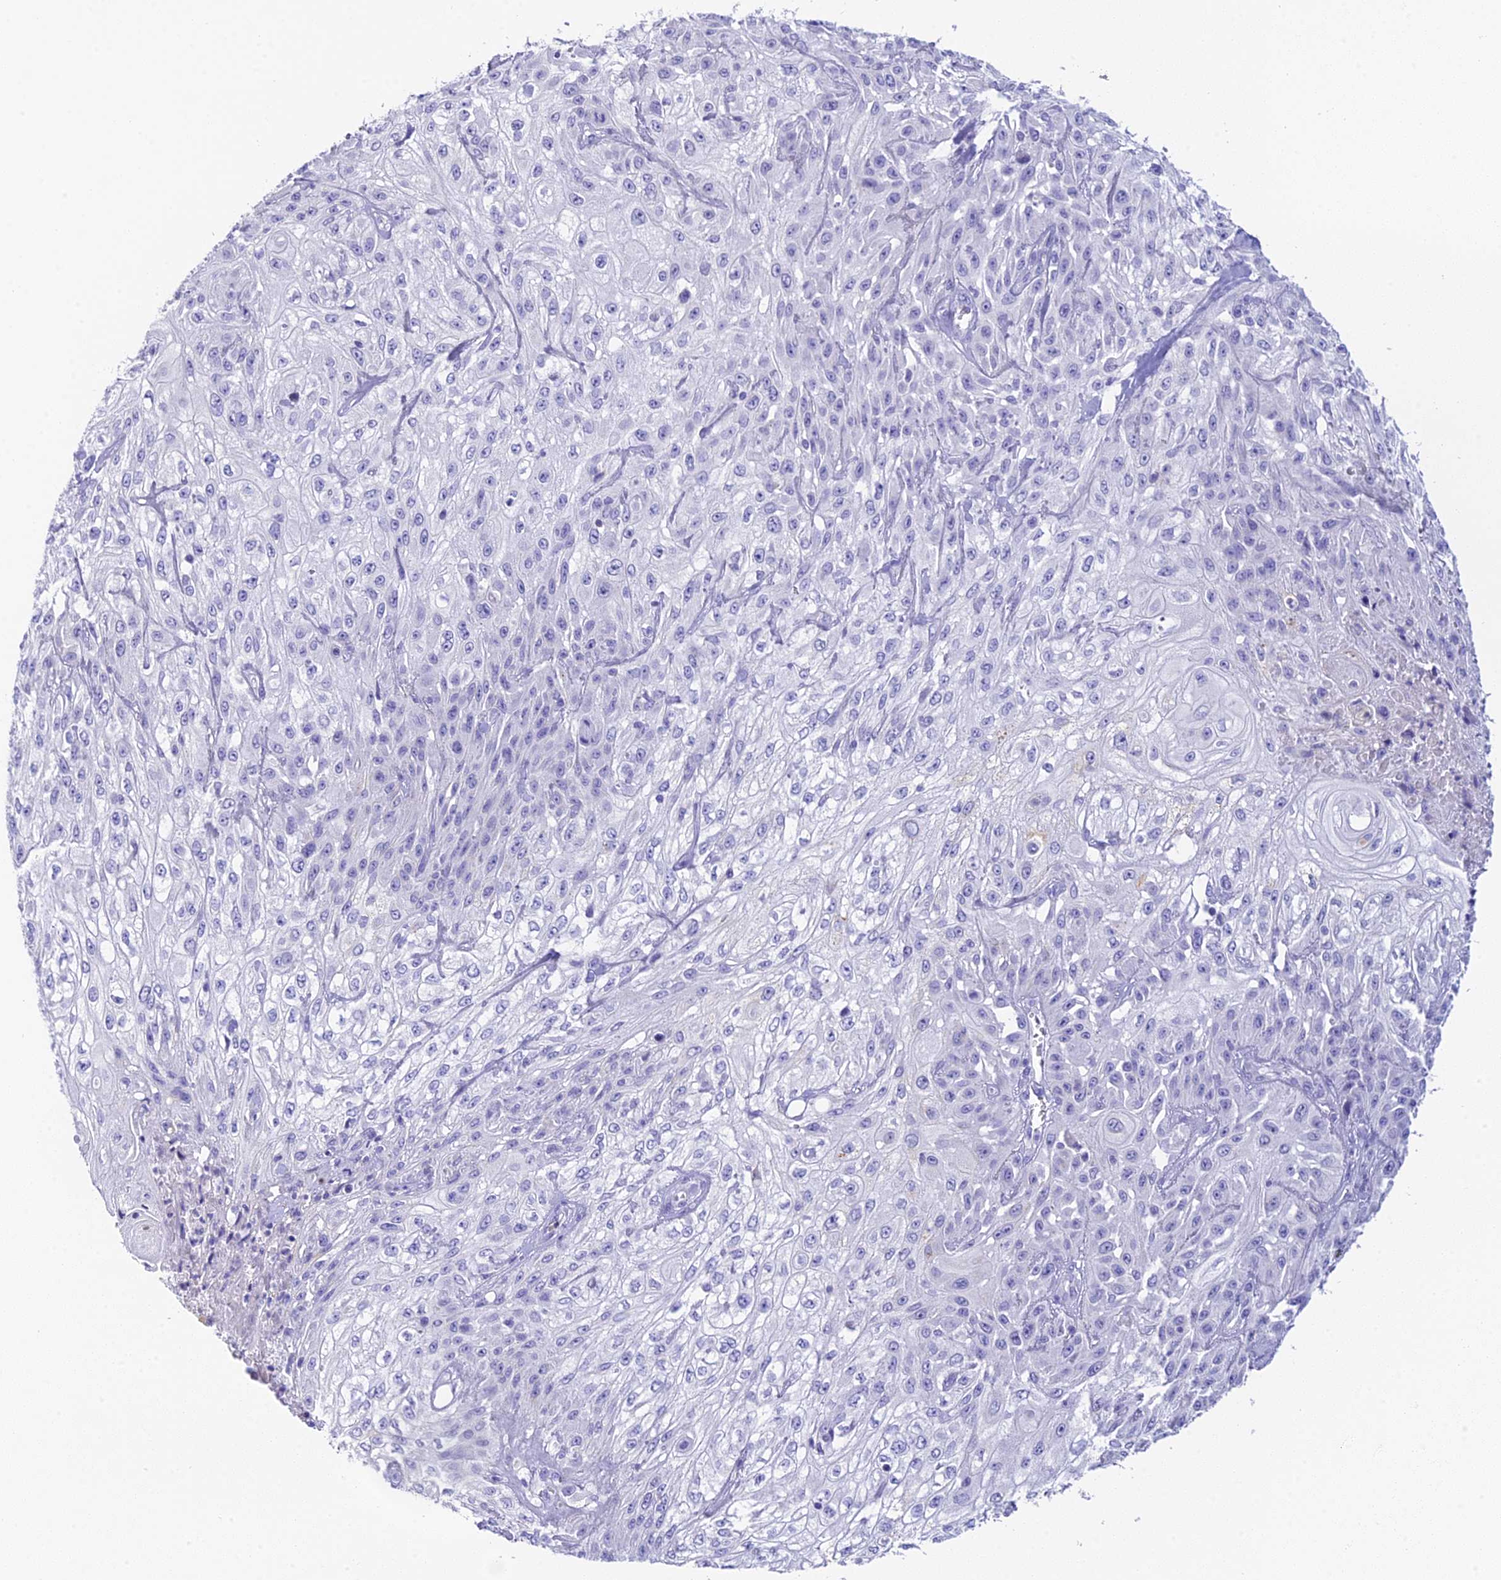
{"staining": {"intensity": "negative", "quantity": "none", "location": "none"}, "tissue": "skin cancer", "cell_type": "Tumor cells", "image_type": "cancer", "snomed": [{"axis": "morphology", "description": "Squamous cell carcinoma, NOS"}, {"axis": "morphology", "description": "Squamous cell carcinoma, metastatic, NOS"}, {"axis": "topography", "description": "Skin"}, {"axis": "topography", "description": "Lymph node"}], "caption": "Skin cancer was stained to show a protein in brown. There is no significant positivity in tumor cells. (Stains: DAB IHC with hematoxylin counter stain, Microscopy: brightfield microscopy at high magnification).", "gene": "C12orf29", "patient": {"sex": "male", "age": 75}}